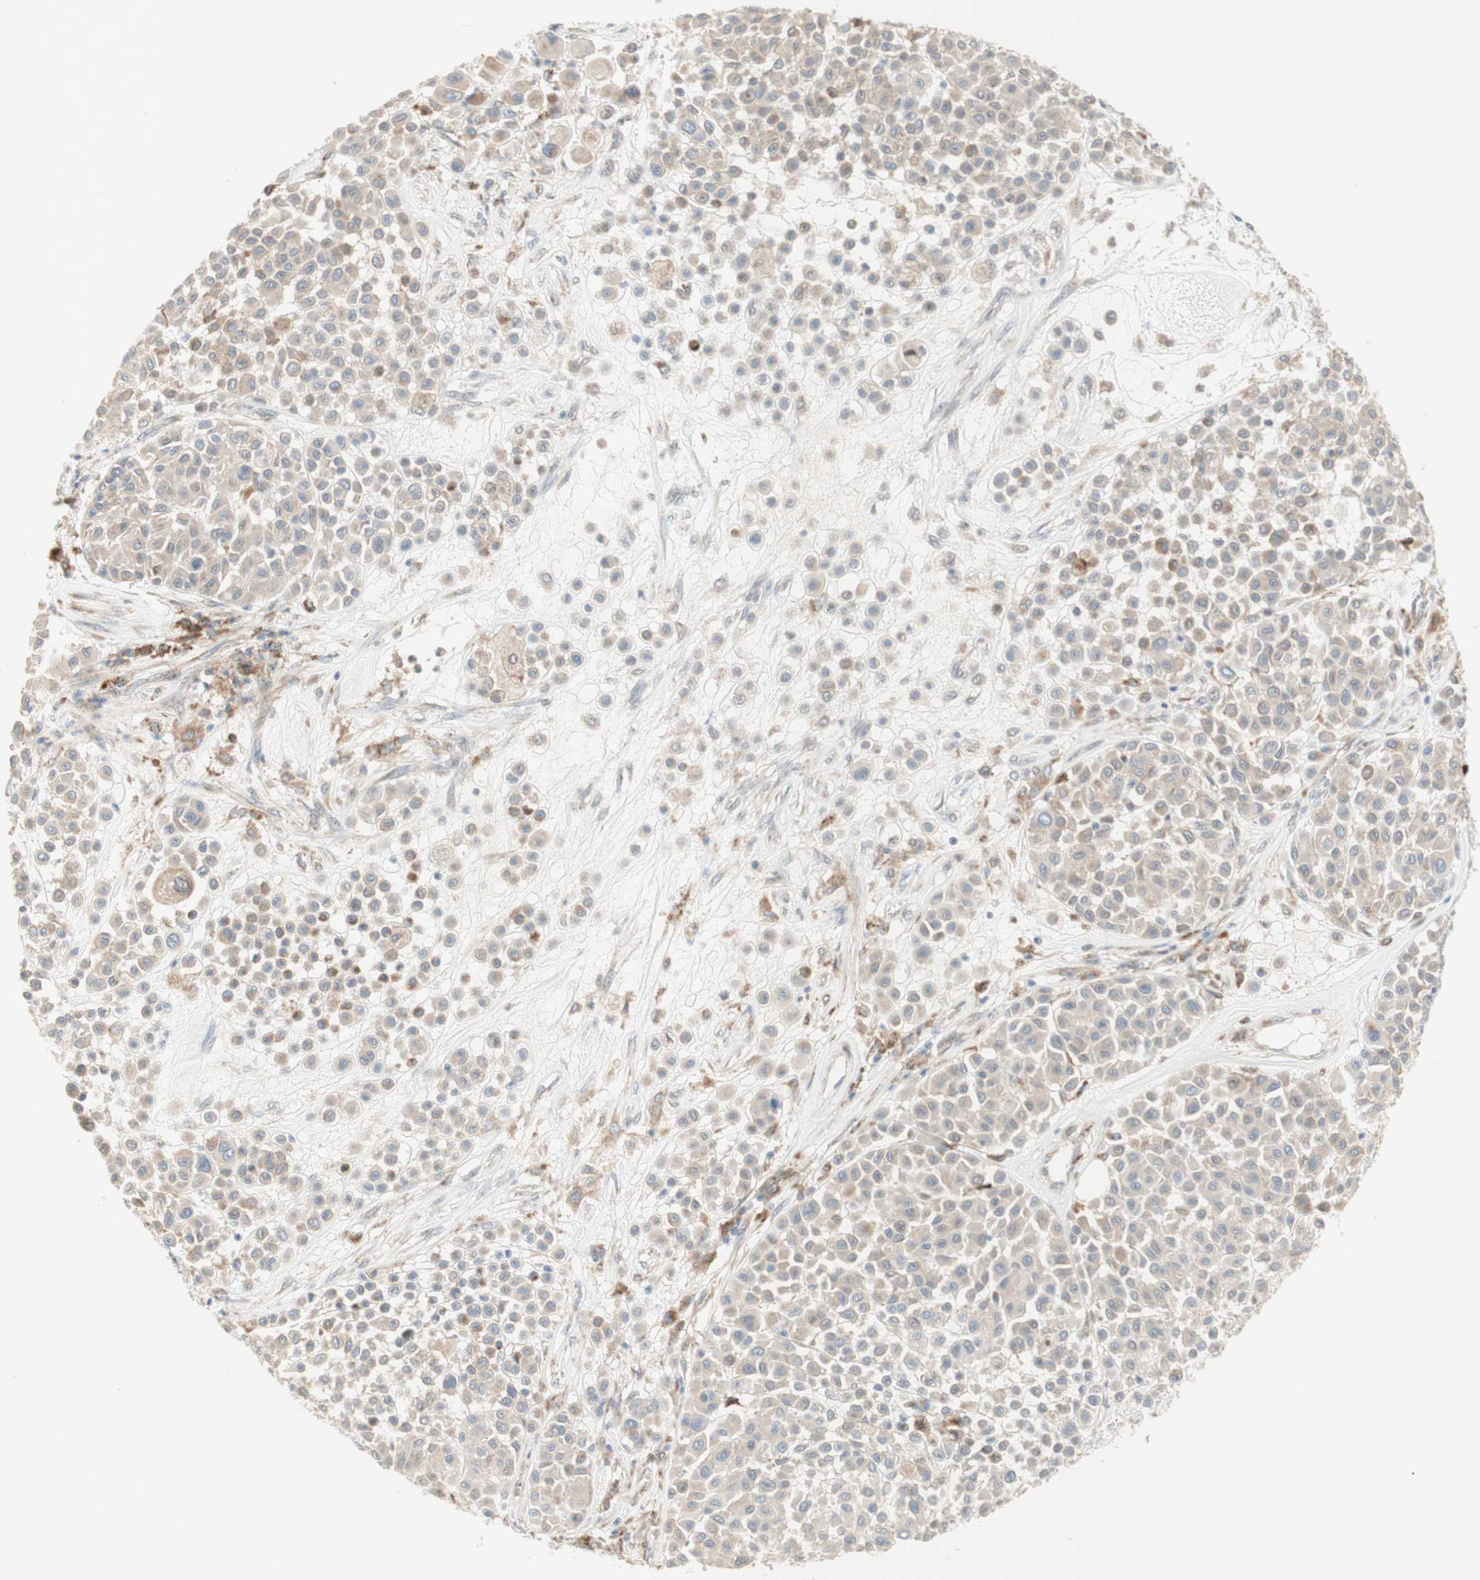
{"staining": {"intensity": "weak", "quantity": ">75%", "location": "cytoplasmic/membranous"}, "tissue": "melanoma", "cell_type": "Tumor cells", "image_type": "cancer", "snomed": [{"axis": "morphology", "description": "Malignant melanoma, Metastatic site"}, {"axis": "topography", "description": "Soft tissue"}], "caption": "The photomicrograph exhibits staining of malignant melanoma (metastatic site), revealing weak cytoplasmic/membranous protein staining (brown color) within tumor cells.", "gene": "GAPT", "patient": {"sex": "male", "age": 41}}